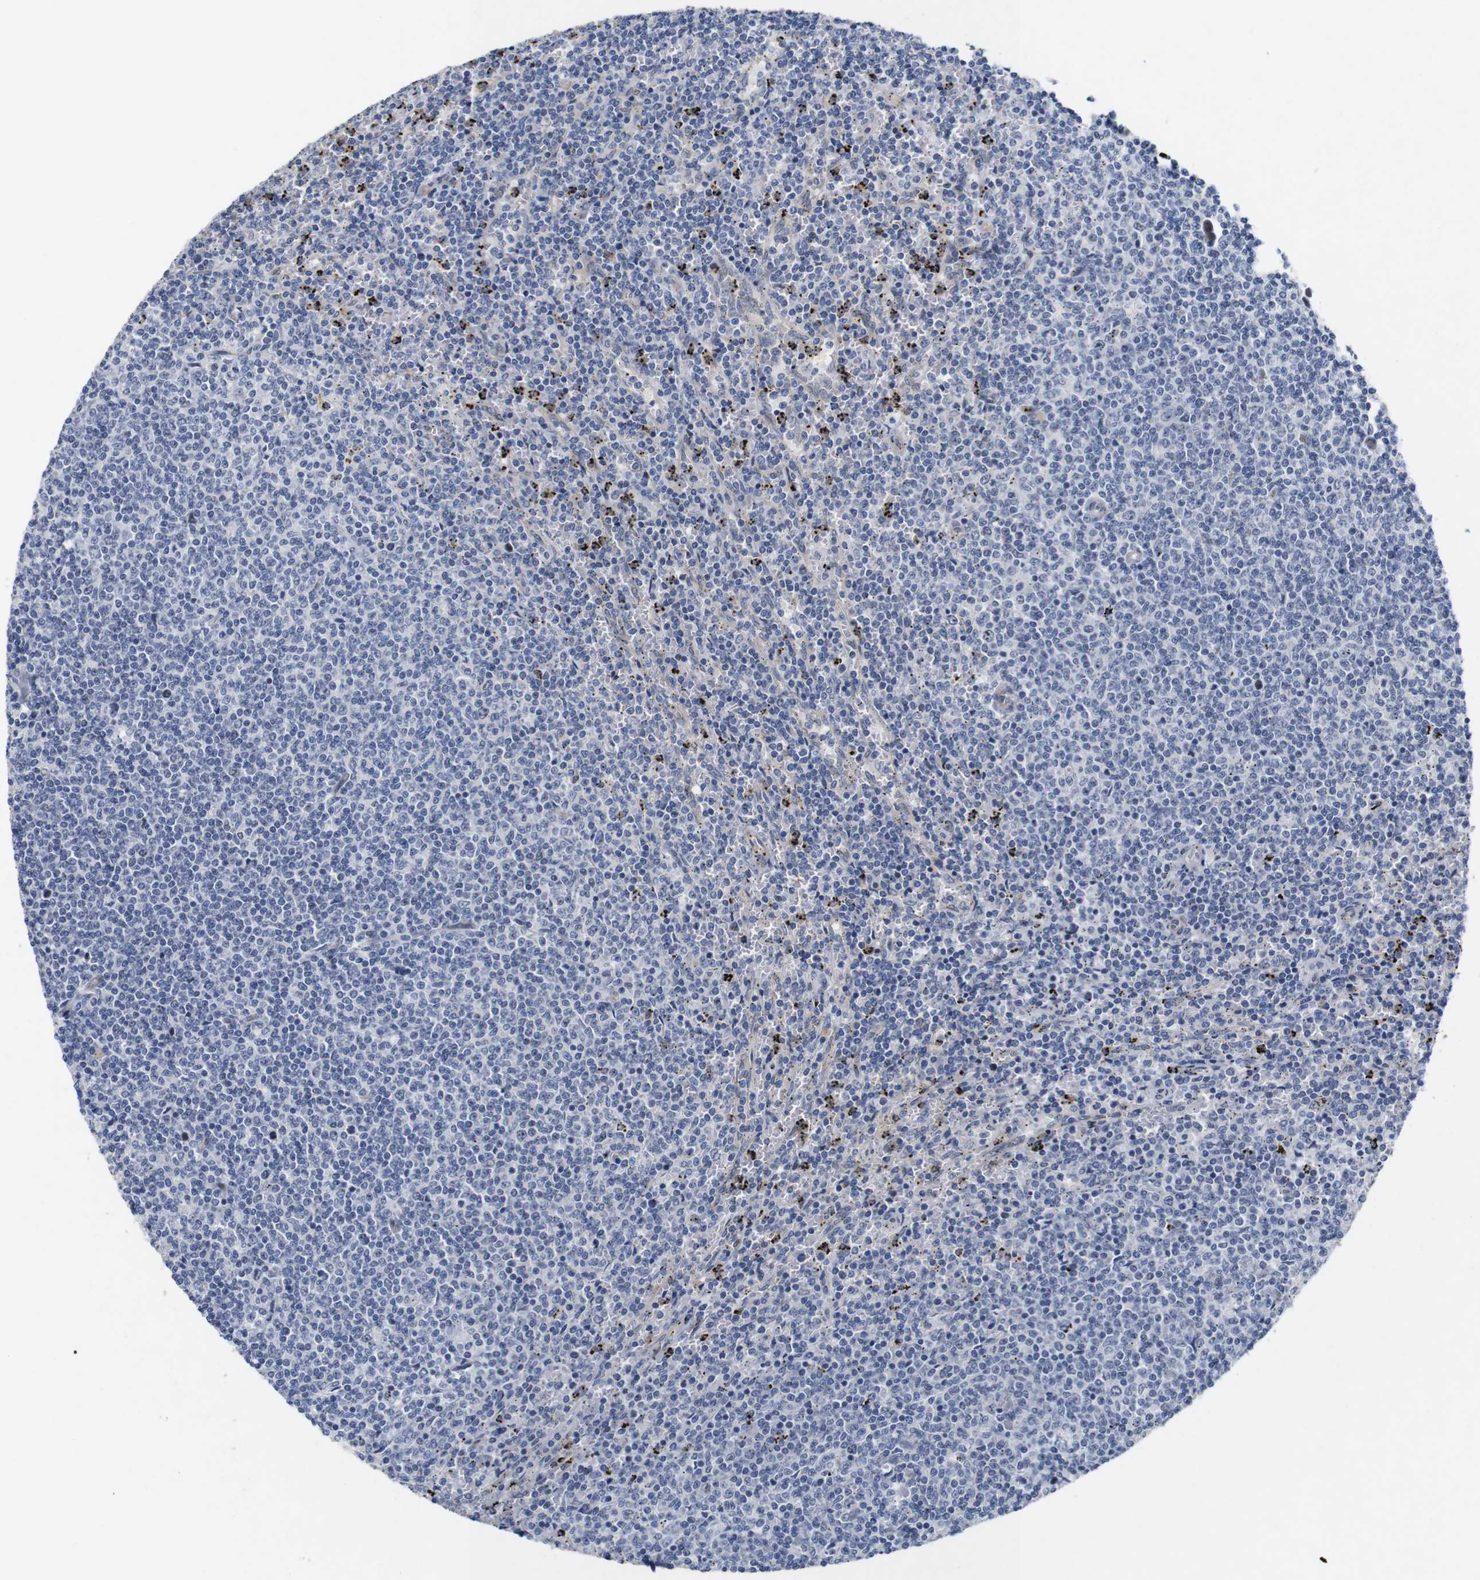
{"staining": {"intensity": "negative", "quantity": "none", "location": "none"}, "tissue": "lymphoma", "cell_type": "Tumor cells", "image_type": "cancer", "snomed": [{"axis": "morphology", "description": "Malignant lymphoma, non-Hodgkin's type, Low grade"}, {"axis": "topography", "description": "Spleen"}], "caption": "IHC histopathology image of malignant lymphoma, non-Hodgkin's type (low-grade) stained for a protein (brown), which reveals no positivity in tumor cells. The staining is performed using DAB brown chromogen with nuclei counter-stained in using hematoxylin.", "gene": "CYB561", "patient": {"sex": "female", "age": 50}}